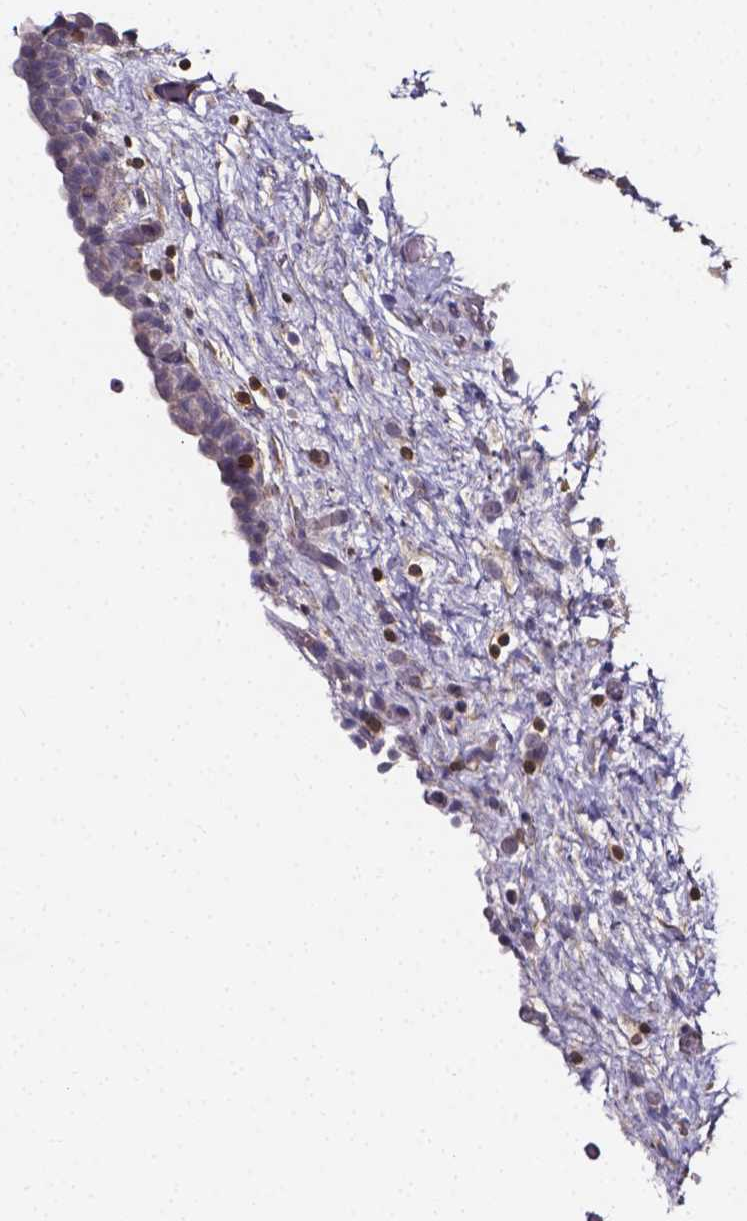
{"staining": {"intensity": "weak", "quantity": "<25%", "location": "cytoplasmic/membranous"}, "tissue": "urinary bladder", "cell_type": "Urothelial cells", "image_type": "normal", "snomed": [{"axis": "morphology", "description": "Normal tissue, NOS"}, {"axis": "topography", "description": "Urinary bladder"}], "caption": "This is a histopathology image of IHC staining of unremarkable urinary bladder, which shows no positivity in urothelial cells. (Brightfield microscopy of DAB immunohistochemistry at high magnification).", "gene": "THEMIS", "patient": {"sex": "male", "age": 69}}